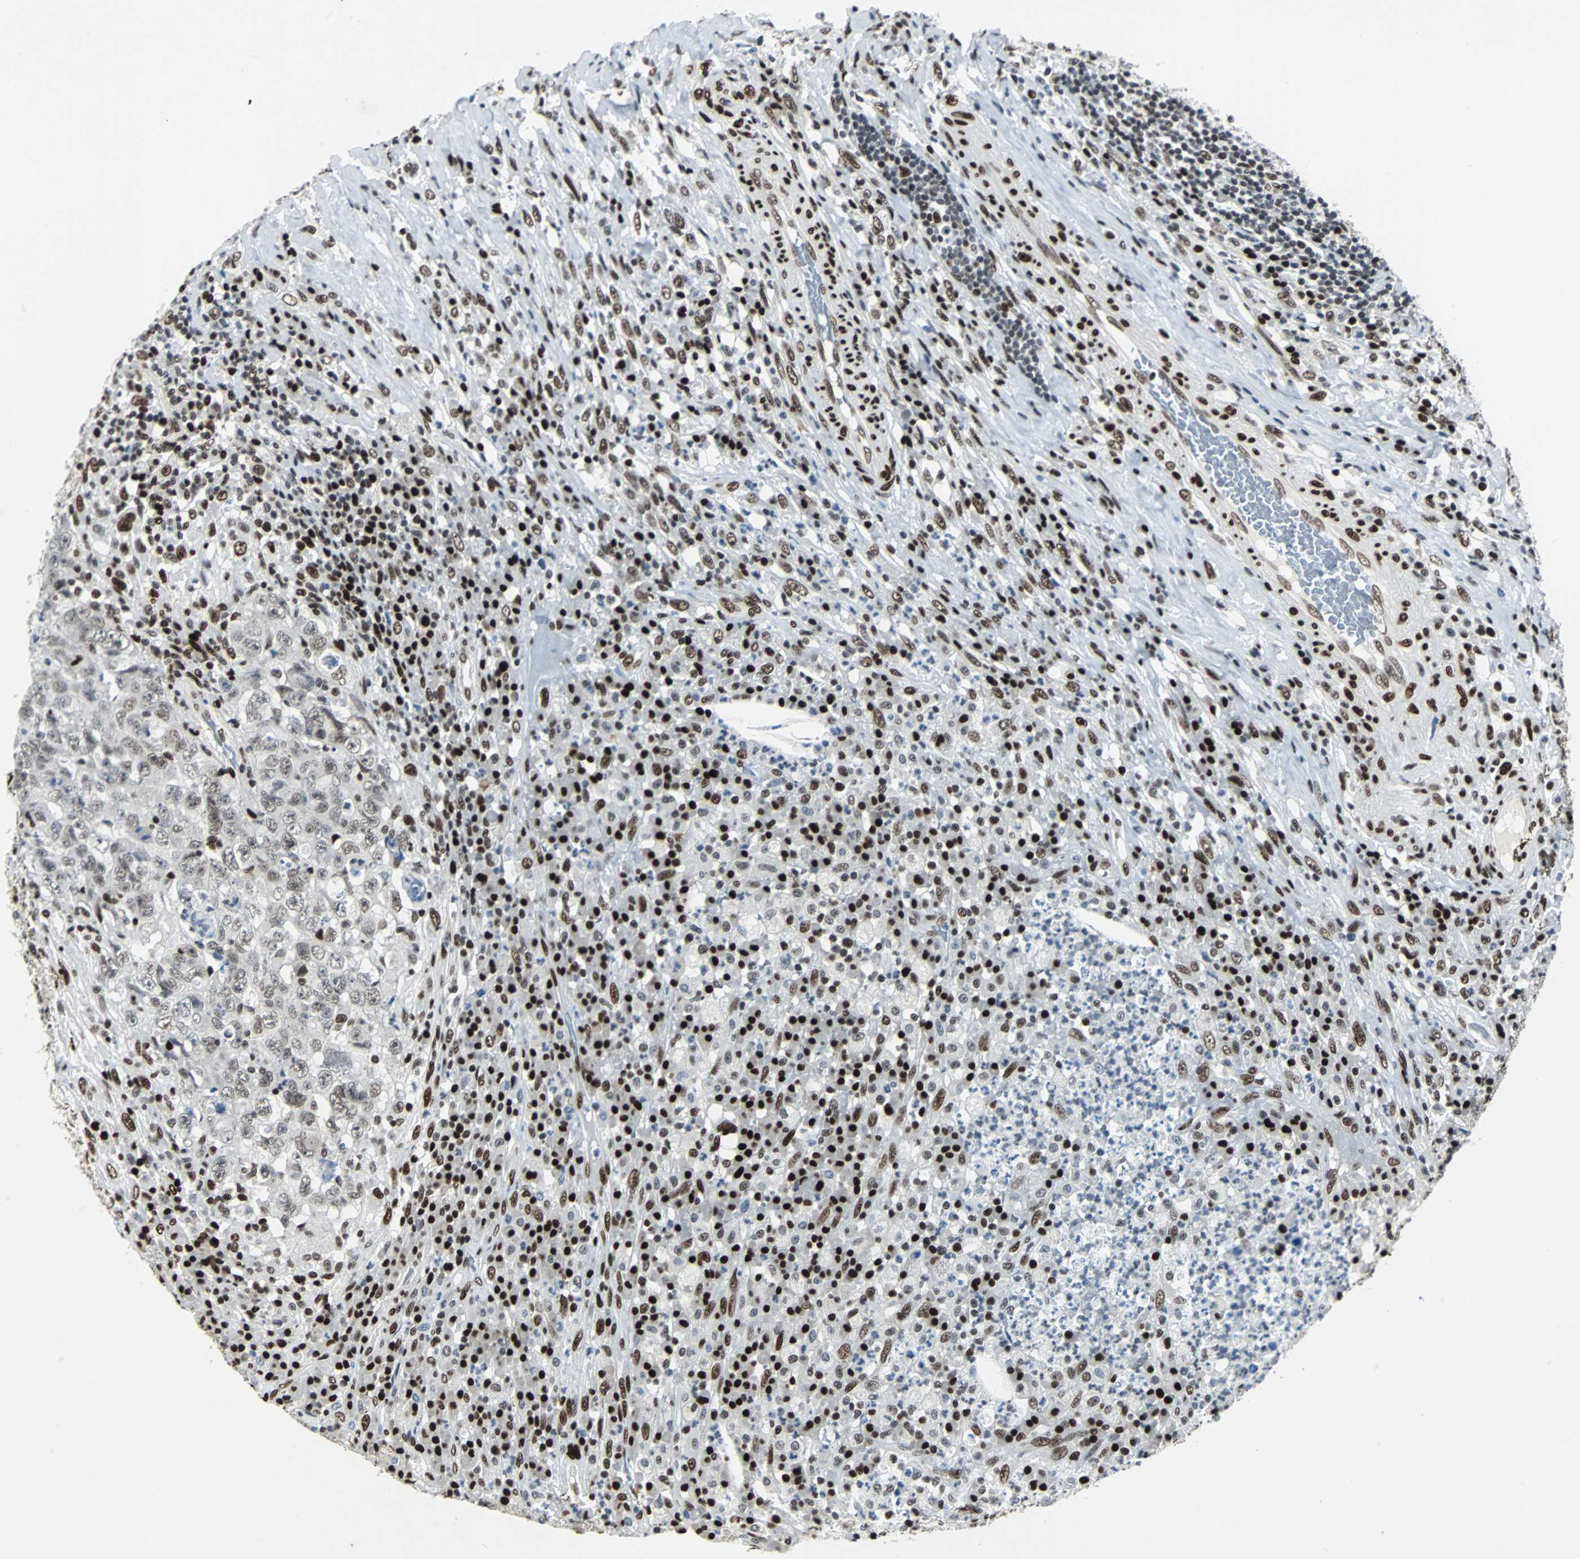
{"staining": {"intensity": "weak", "quantity": ">75%", "location": "nuclear"}, "tissue": "testis cancer", "cell_type": "Tumor cells", "image_type": "cancer", "snomed": [{"axis": "morphology", "description": "Necrosis, NOS"}, {"axis": "morphology", "description": "Carcinoma, Embryonal, NOS"}, {"axis": "topography", "description": "Testis"}], "caption": "Brown immunohistochemical staining in human testis embryonal carcinoma demonstrates weak nuclear expression in about >75% of tumor cells. The staining was performed using DAB to visualize the protein expression in brown, while the nuclei were stained in blue with hematoxylin (Magnification: 20x).", "gene": "MEF2D", "patient": {"sex": "male", "age": 19}}